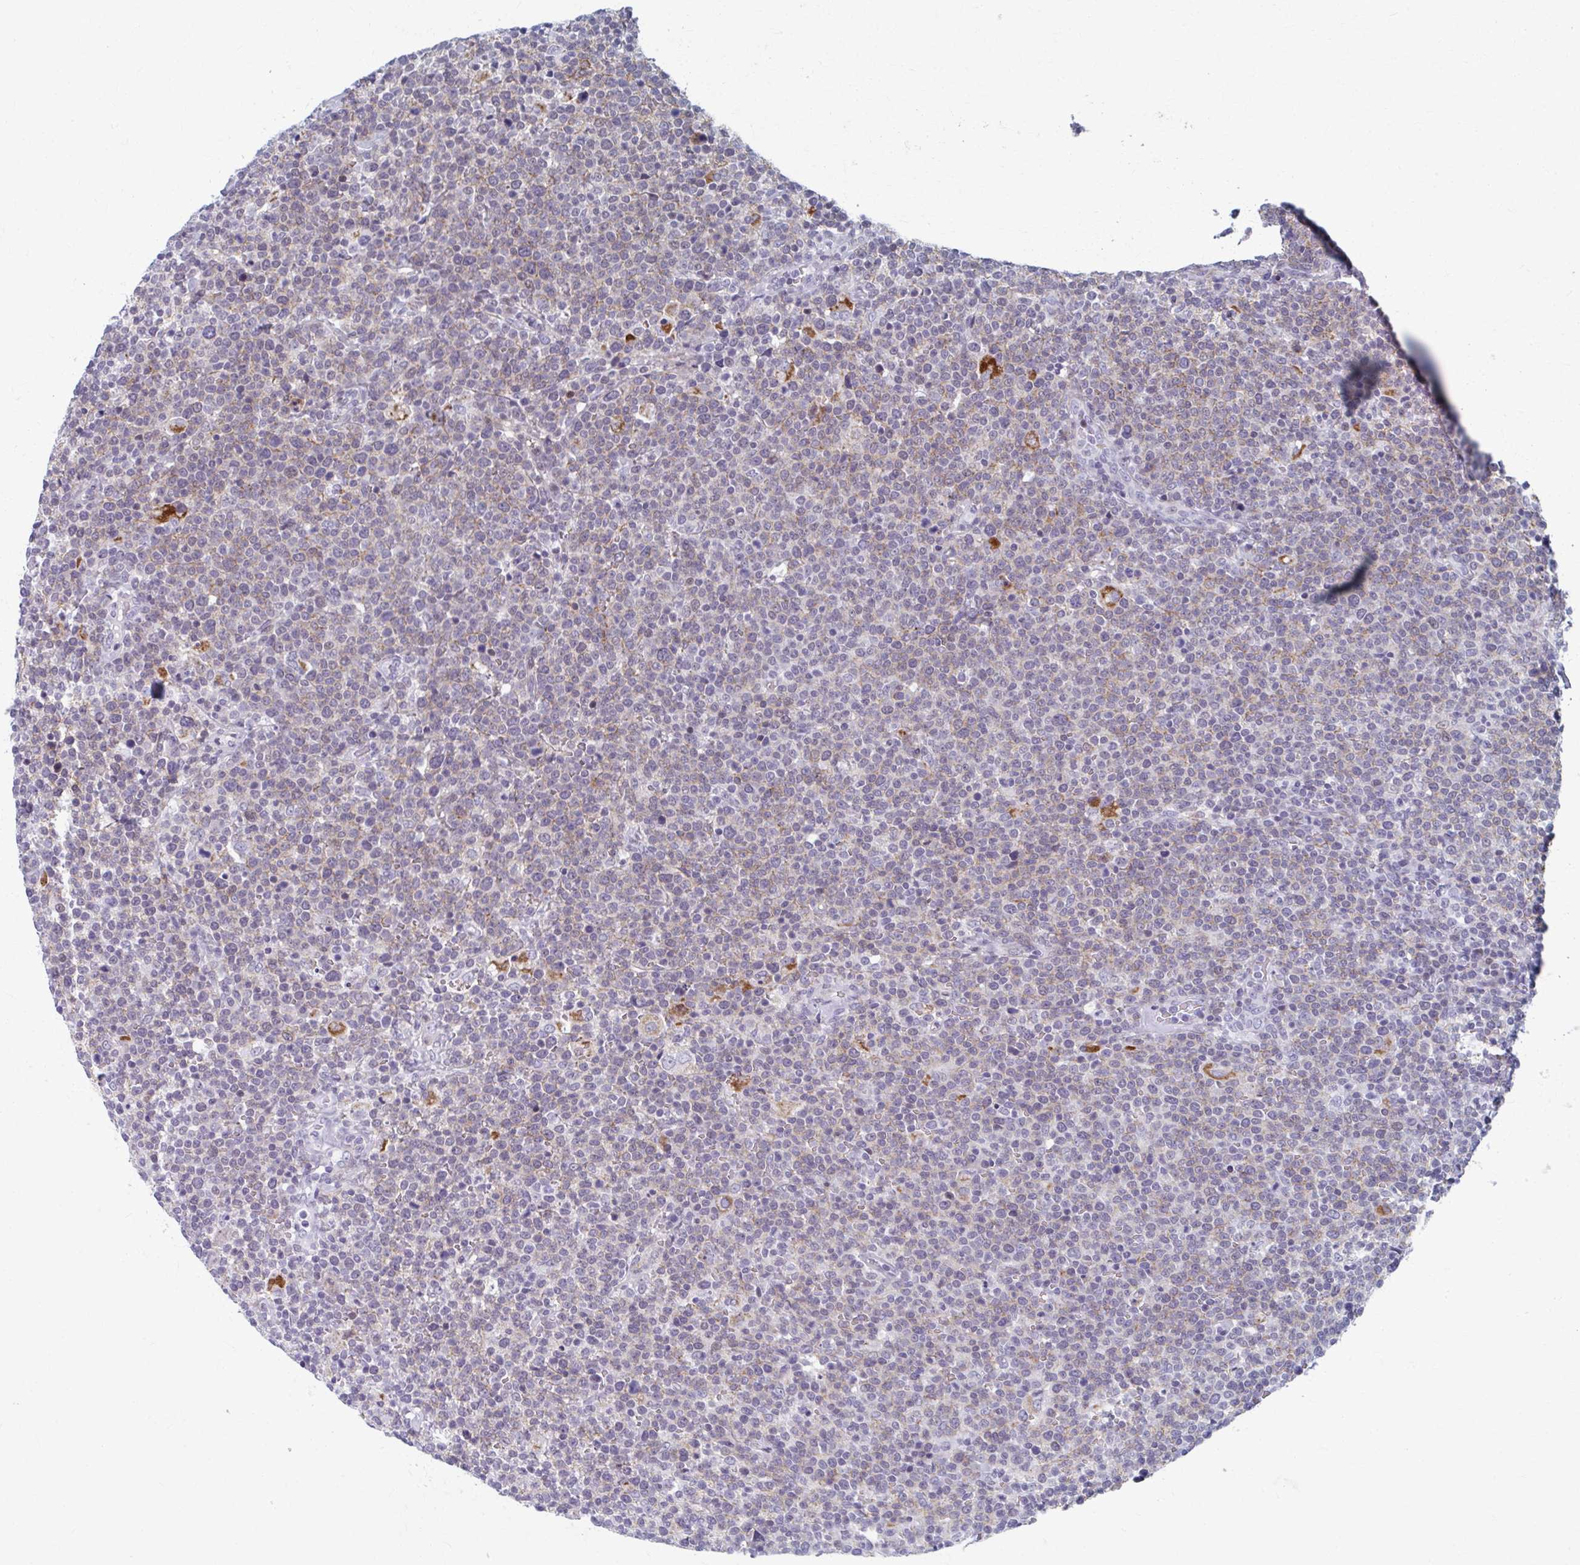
{"staining": {"intensity": "weak", "quantity": "<25%", "location": "nuclear"}, "tissue": "lymphoma", "cell_type": "Tumor cells", "image_type": "cancer", "snomed": [{"axis": "morphology", "description": "Malignant lymphoma, non-Hodgkin's type, High grade"}, {"axis": "topography", "description": "Lymph node"}], "caption": "Protein analysis of lymphoma displays no significant positivity in tumor cells.", "gene": "ABHD16B", "patient": {"sex": "male", "age": 61}}